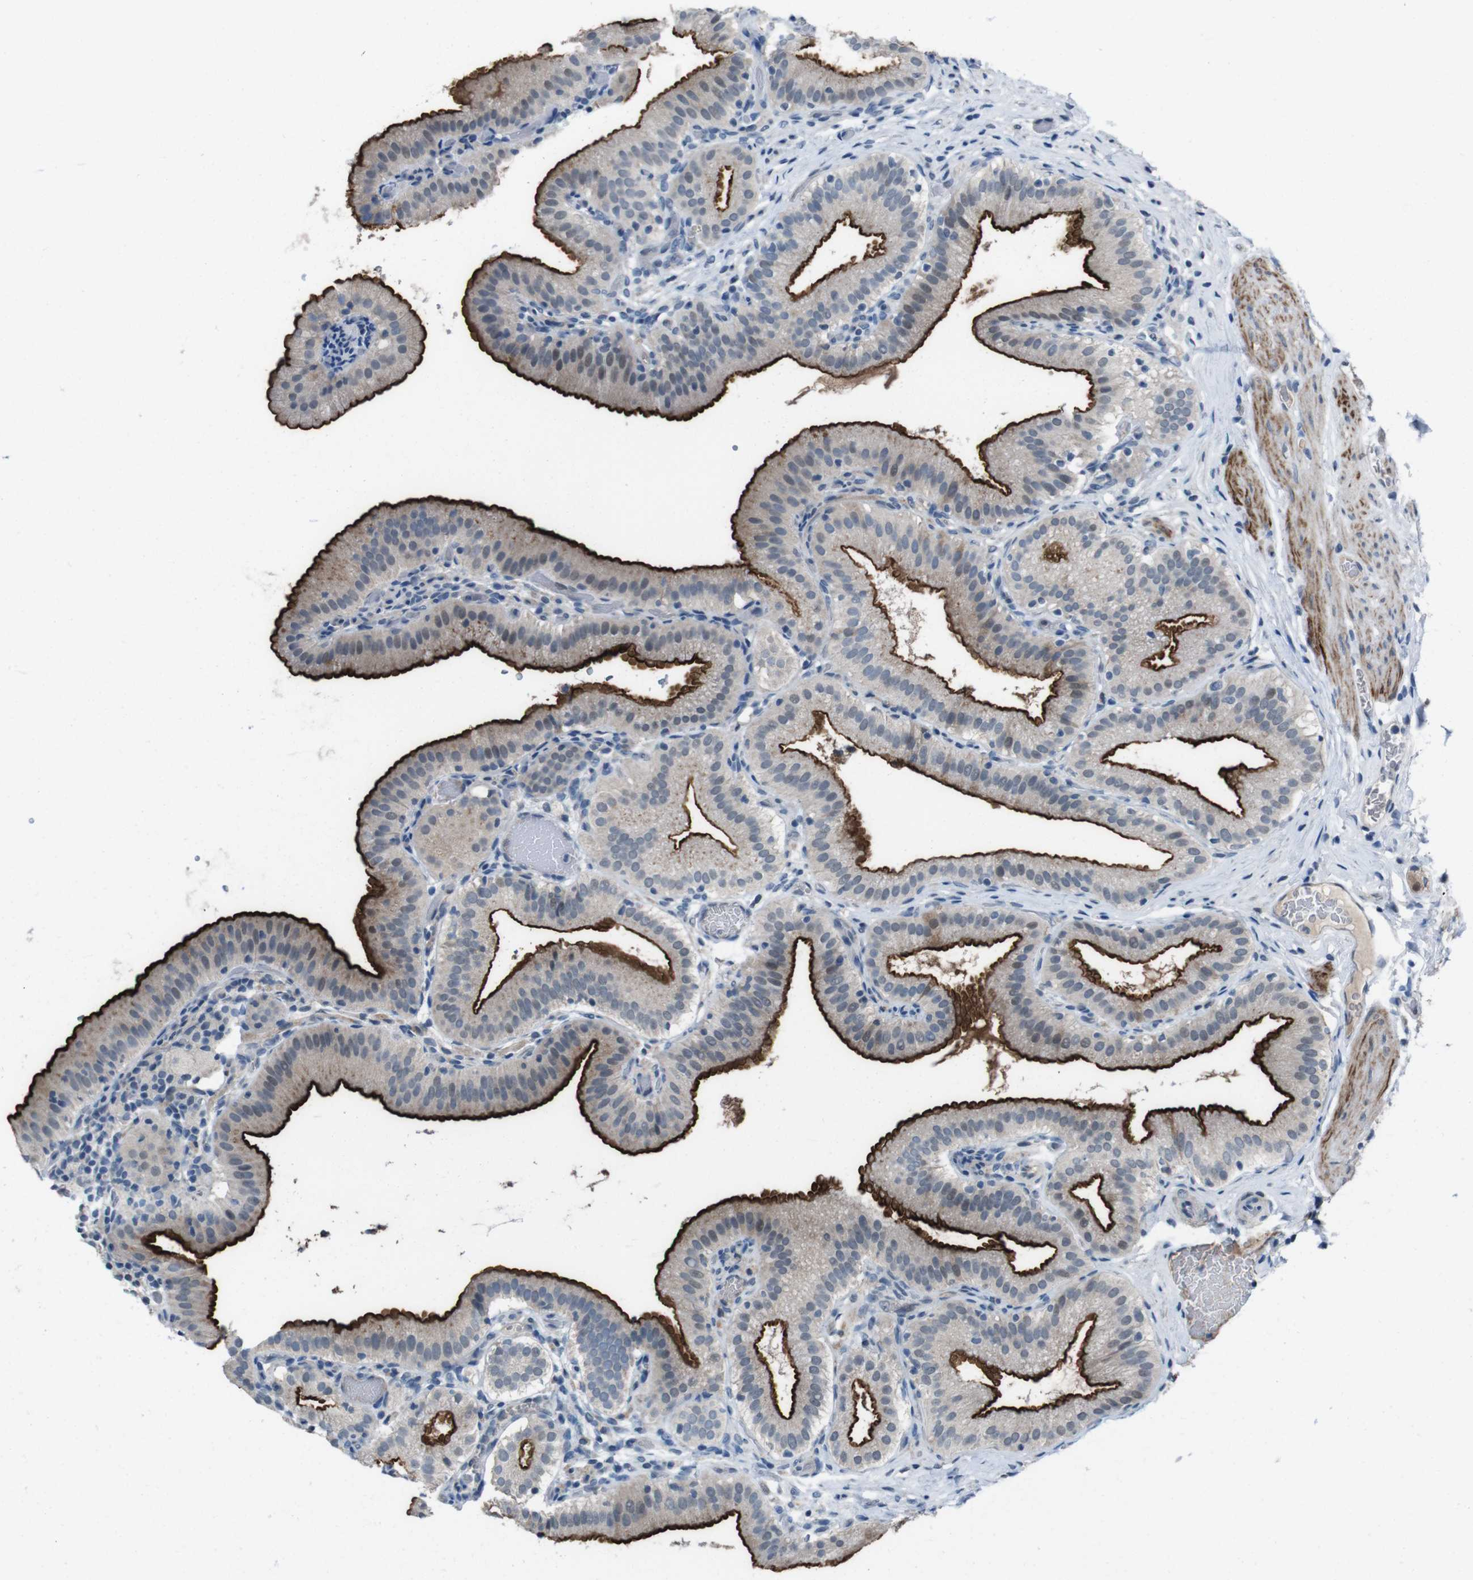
{"staining": {"intensity": "strong", "quantity": ">75%", "location": "cytoplasmic/membranous"}, "tissue": "gallbladder", "cell_type": "Glandular cells", "image_type": "normal", "snomed": [{"axis": "morphology", "description": "Normal tissue, NOS"}, {"axis": "topography", "description": "Gallbladder"}], "caption": "Gallbladder stained with IHC shows strong cytoplasmic/membranous positivity in approximately >75% of glandular cells. The staining was performed using DAB (3,3'-diaminobenzidine) to visualize the protein expression in brown, while the nuclei were stained in blue with hematoxylin (Magnification: 20x).", "gene": "CDHR2", "patient": {"sex": "male", "age": 54}}